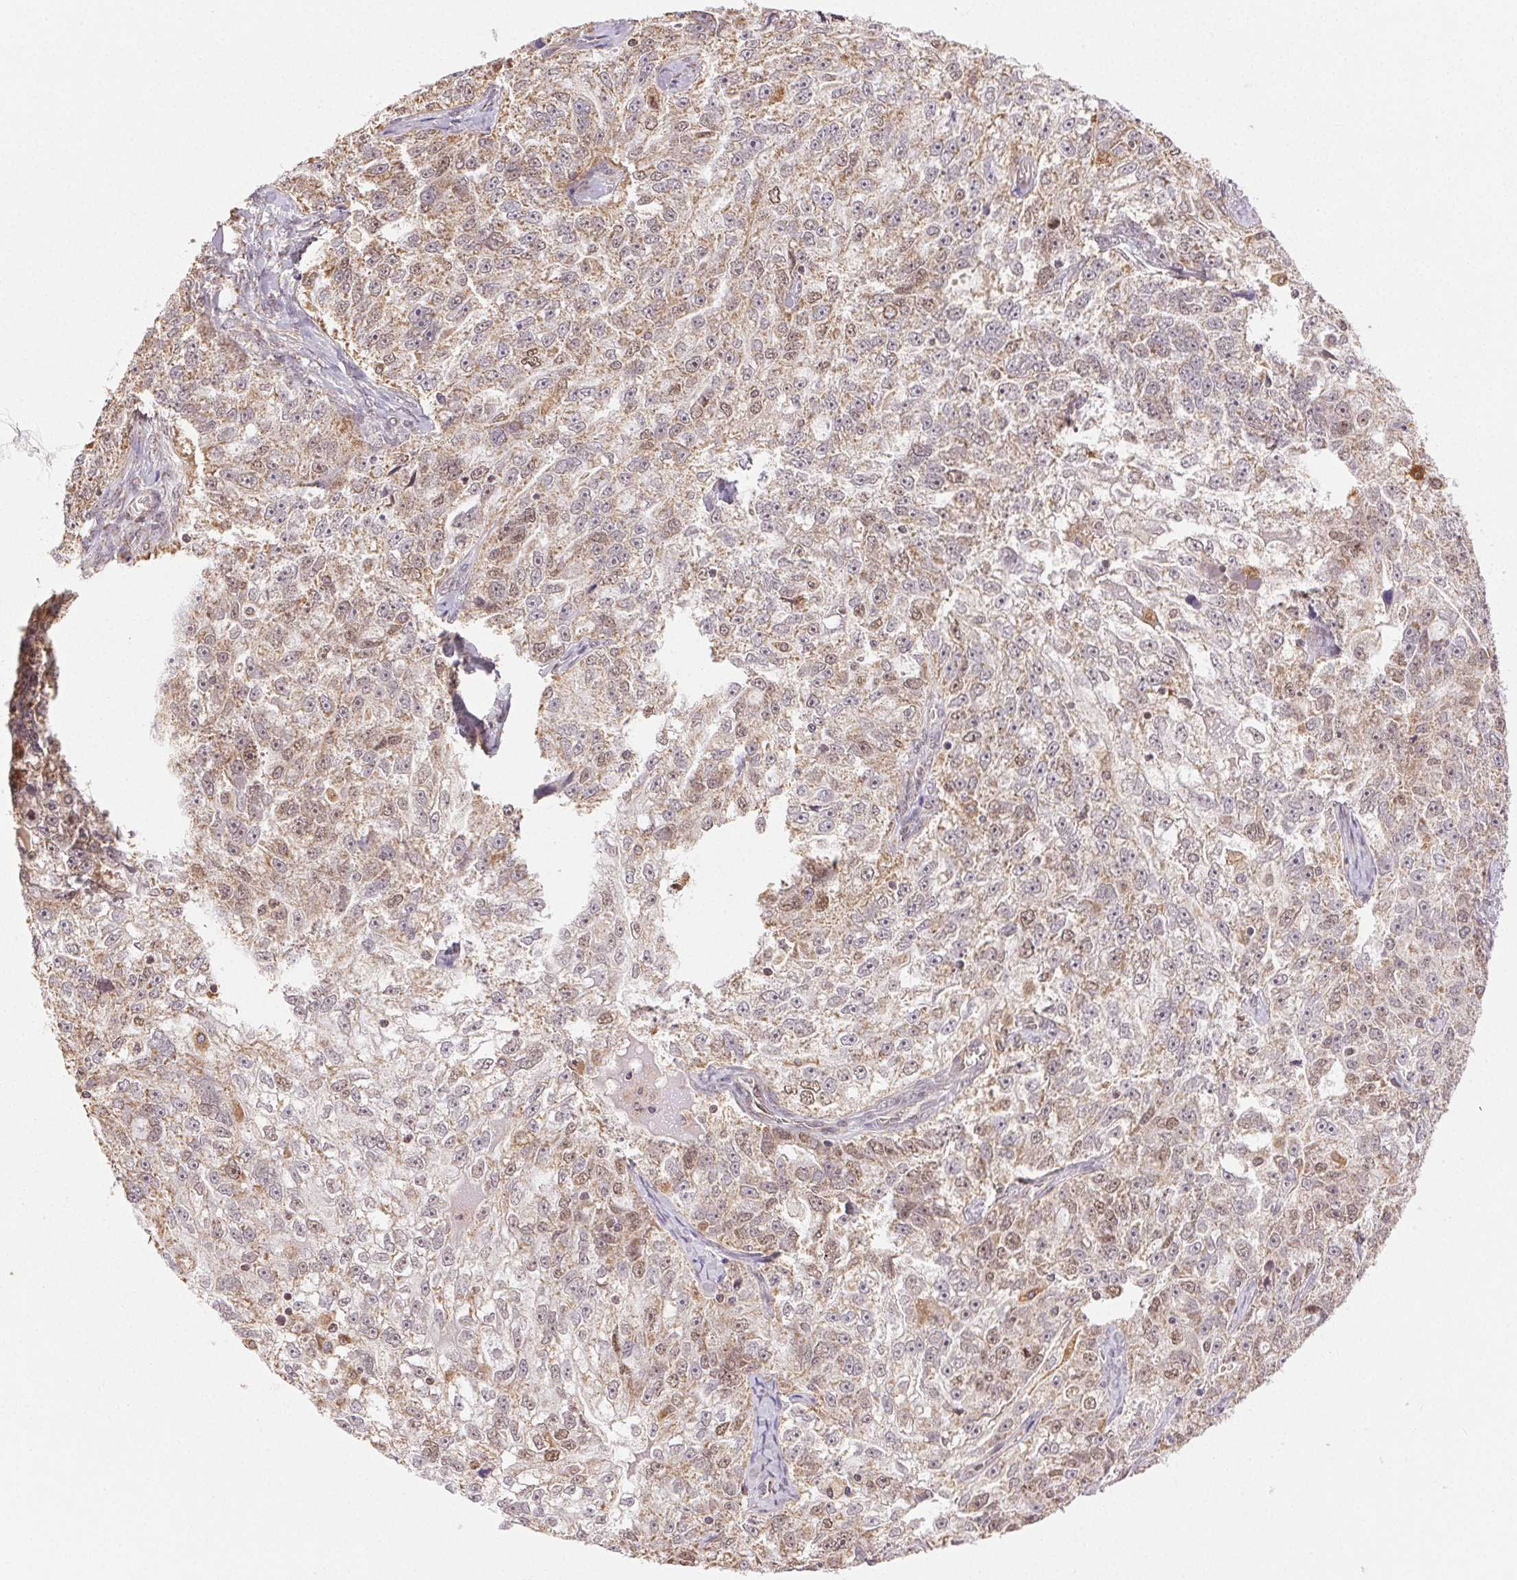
{"staining": {"intensity": "weak", "quantity": "25%-75%", "location": "cytoplasmic/membranous,nuclear"}, "tissue": "ovarian cancer", "cell_type": "Tumor cells", "image_type": "cancer", "snomed": [{"axis": "morphology", "description": "Cystadenocarcinoma, serous, NOS"}, {"axis": "topography", "description": "Ovary"}], "caption": "Approximately 25%-75% of tumor cells in human ovarian cancer exhibit weak cytoplasmic/membranous and nuclear protein expression as visualized by brown immunohistochemical staining.", "gene": "PIWIL4", "patient": {"sex": "female", "age": 51}}